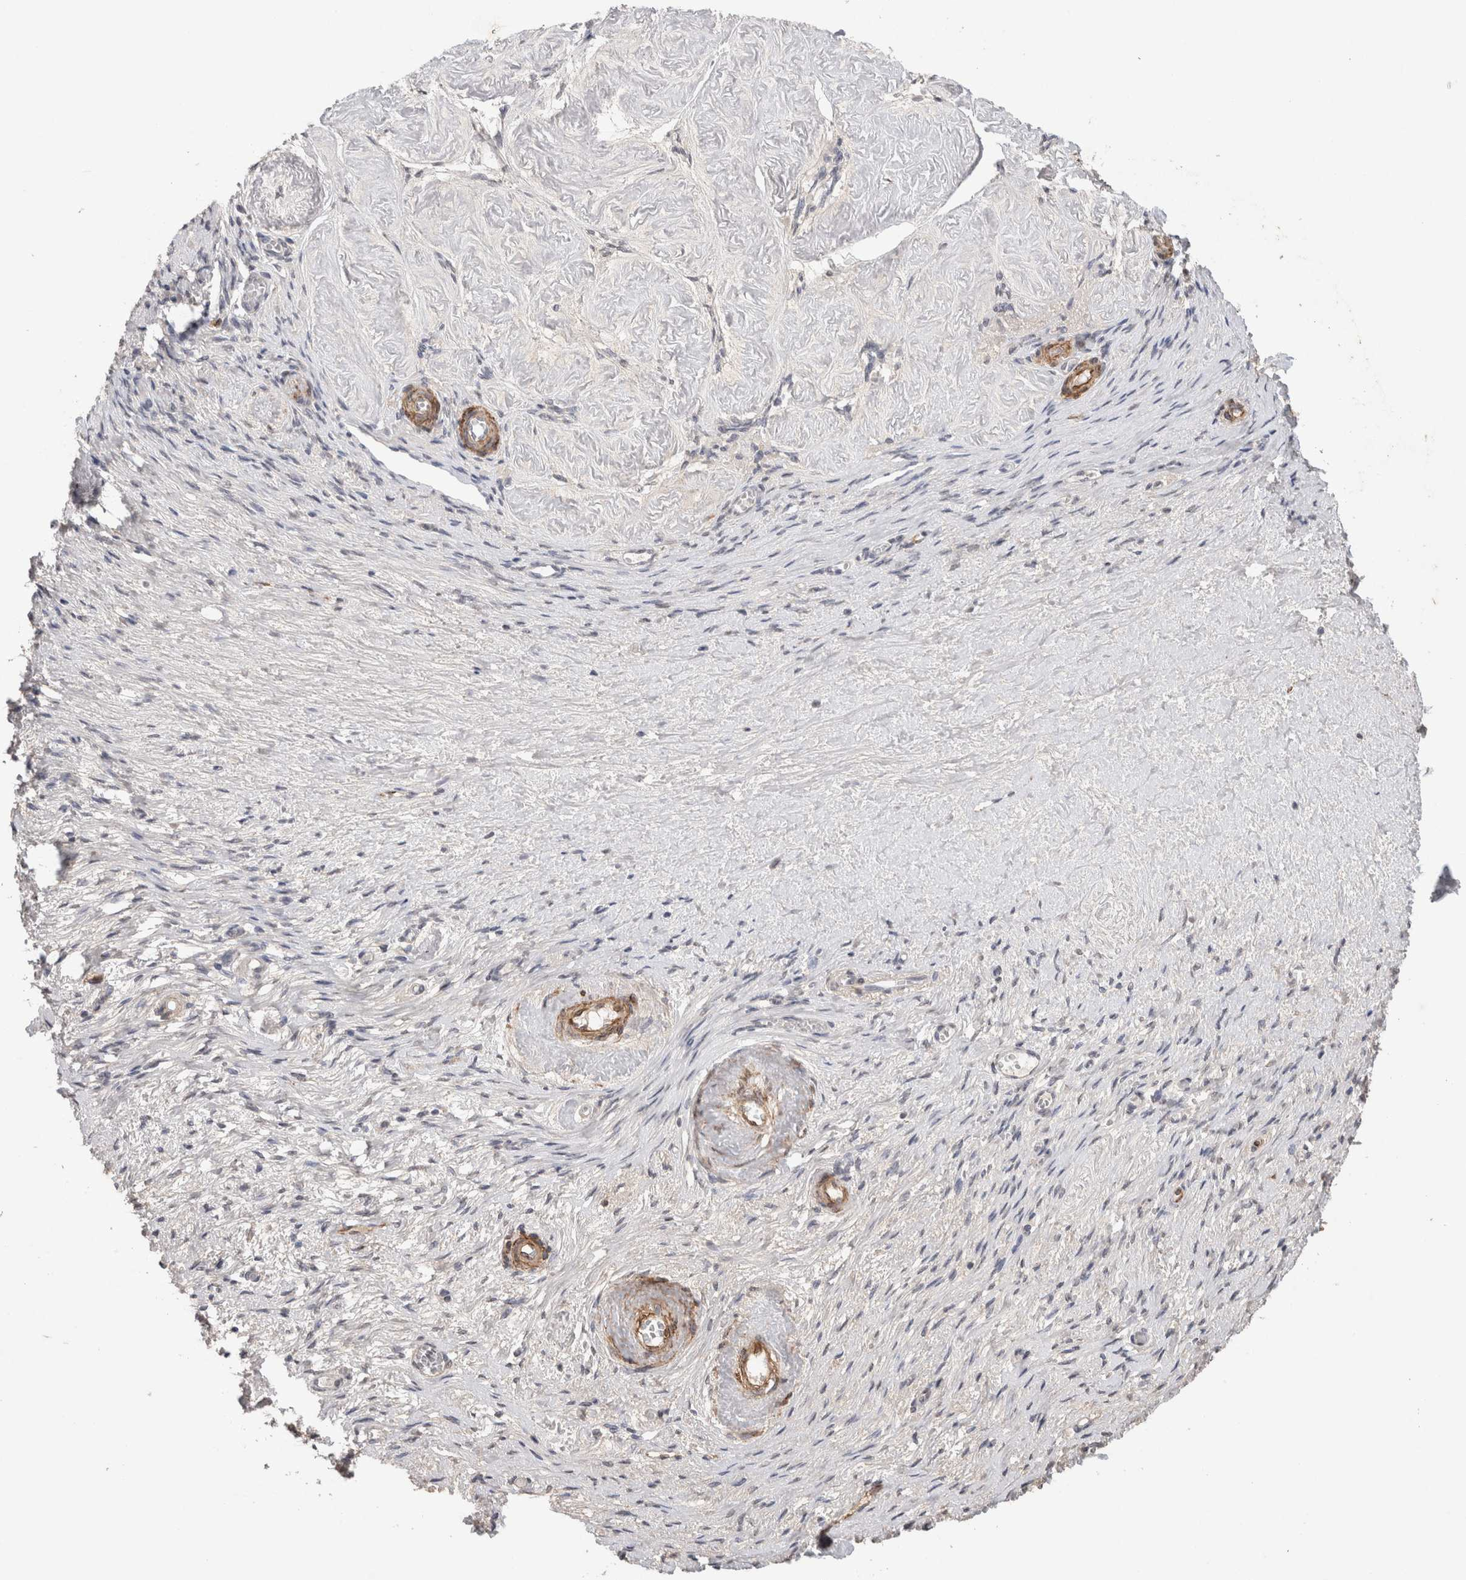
{"staining": {"intensity": "weak", "quantity": "<25%", "location": "cytoplasmic/membranous"}, "tissue": "adipose tissue", "cell_type": "Adipocytes", "image_type": "normal", "snomed": [{"axis": "morphology", "description": "Normal tissue, NOS"}, {"axis": "topography", "description": "Vascular tissue"}, {"axis": "topography", "description": "Fallopian tube"}, {"axis": "topography", "description": "Ovary"}], "caption": "DAB (3,3'-diaminobenzidine) immunohistochemical staining of benign human adipose tissue shows no significant staining in adipocytes.", "gene": "CDH13", "patient": {"sex": "female", "age": 67}}